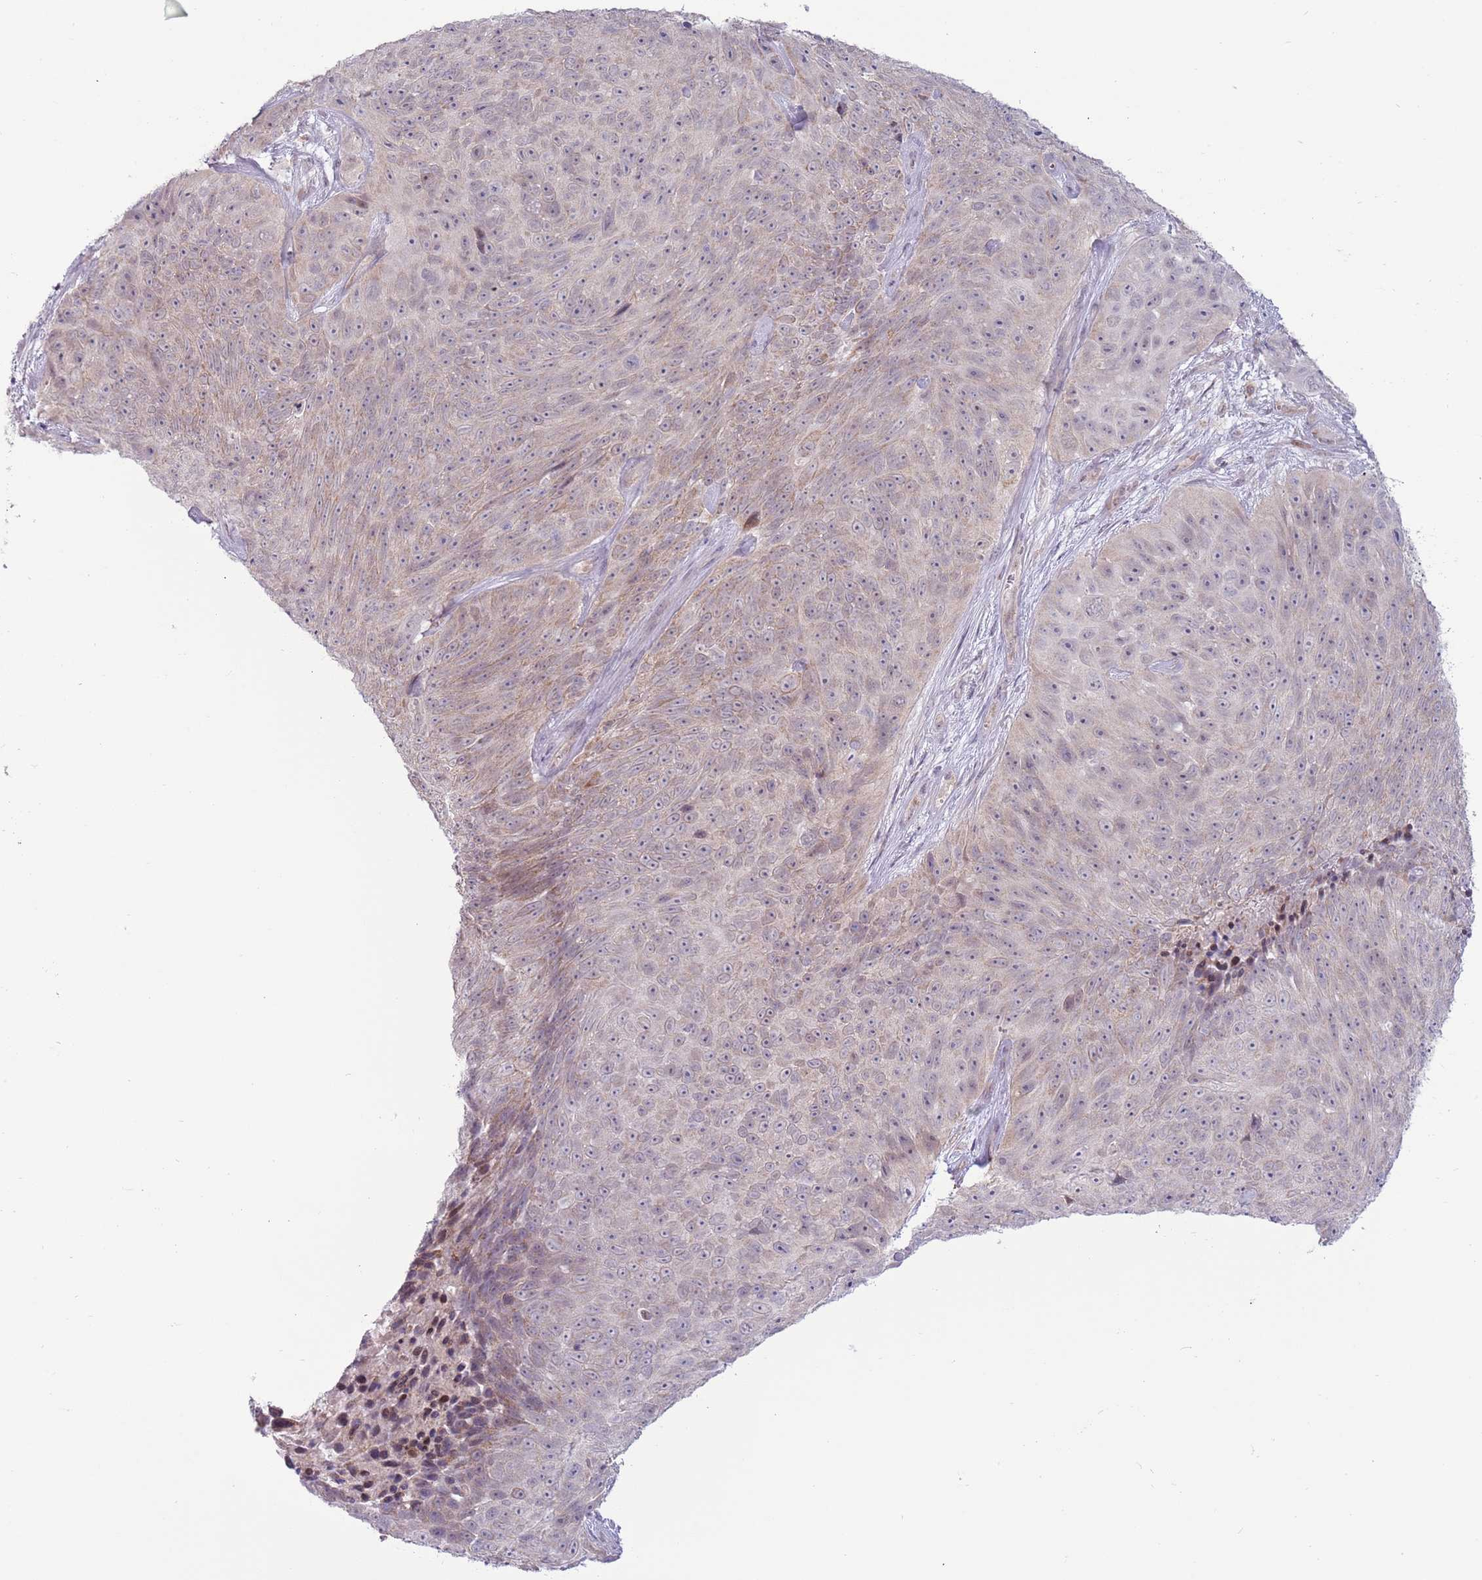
{"staining": {"intensity": "weak", "quantity": "<25%", "location": "cytoplasmic/membranous"}, "tissue": "skin cancer", "cell_type": "Tumor cells", "image_type": "cancer", "snomed": [{"axis": "morphology", "description": "Squamous cell carcinoma, NOS"}, {"axis": "topography", "description": "Skin"}], "caption": "Tumor cells show no significant protein positivity in skin cancer (squamous cell carcinoma).", "gene": "MLLT11", "patient": {"sex": "female", "age": 87}}